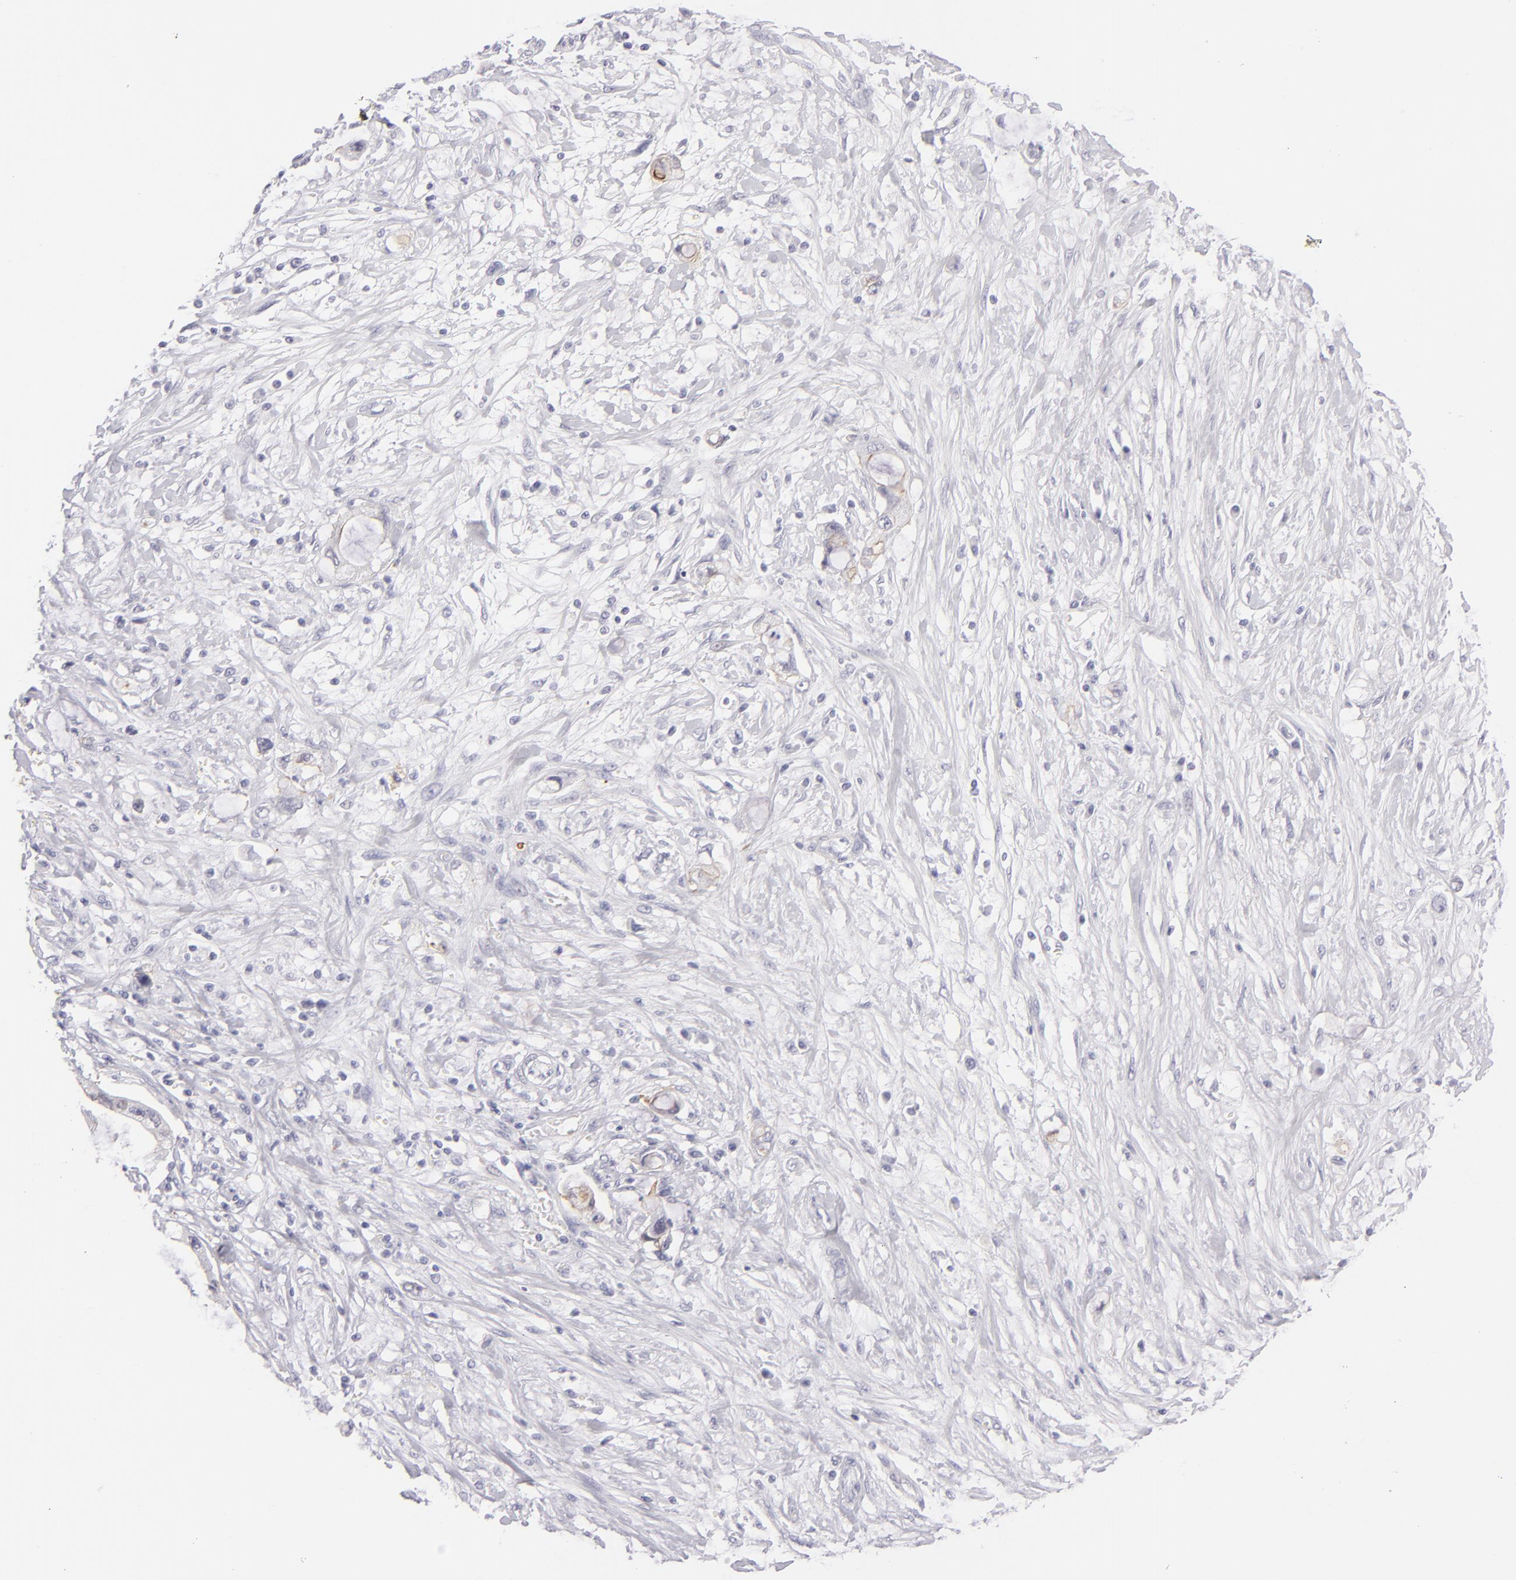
{"staining": {"intensity": "negative", "quantity": "none", "location": "none"}, "tissue": "pancreatic cancer", "cell_type": "Tumor cells", "image_type": "cancer", "snomed": [{"axis": "morphology", "description": "Adenocarcinoma, NOS"}, {"axis": "topography", "description": "Pancreas"}, {"axis": "topography", "description": "Stomach, upper"}], "caption": "Human pancreatic cancer (adenocarcinoma) stained for a protein using immunohistochemistry reveals no staining in tumor cells.", "gene": "VIL1", "patient": {"sex": "male", "age": 77}}